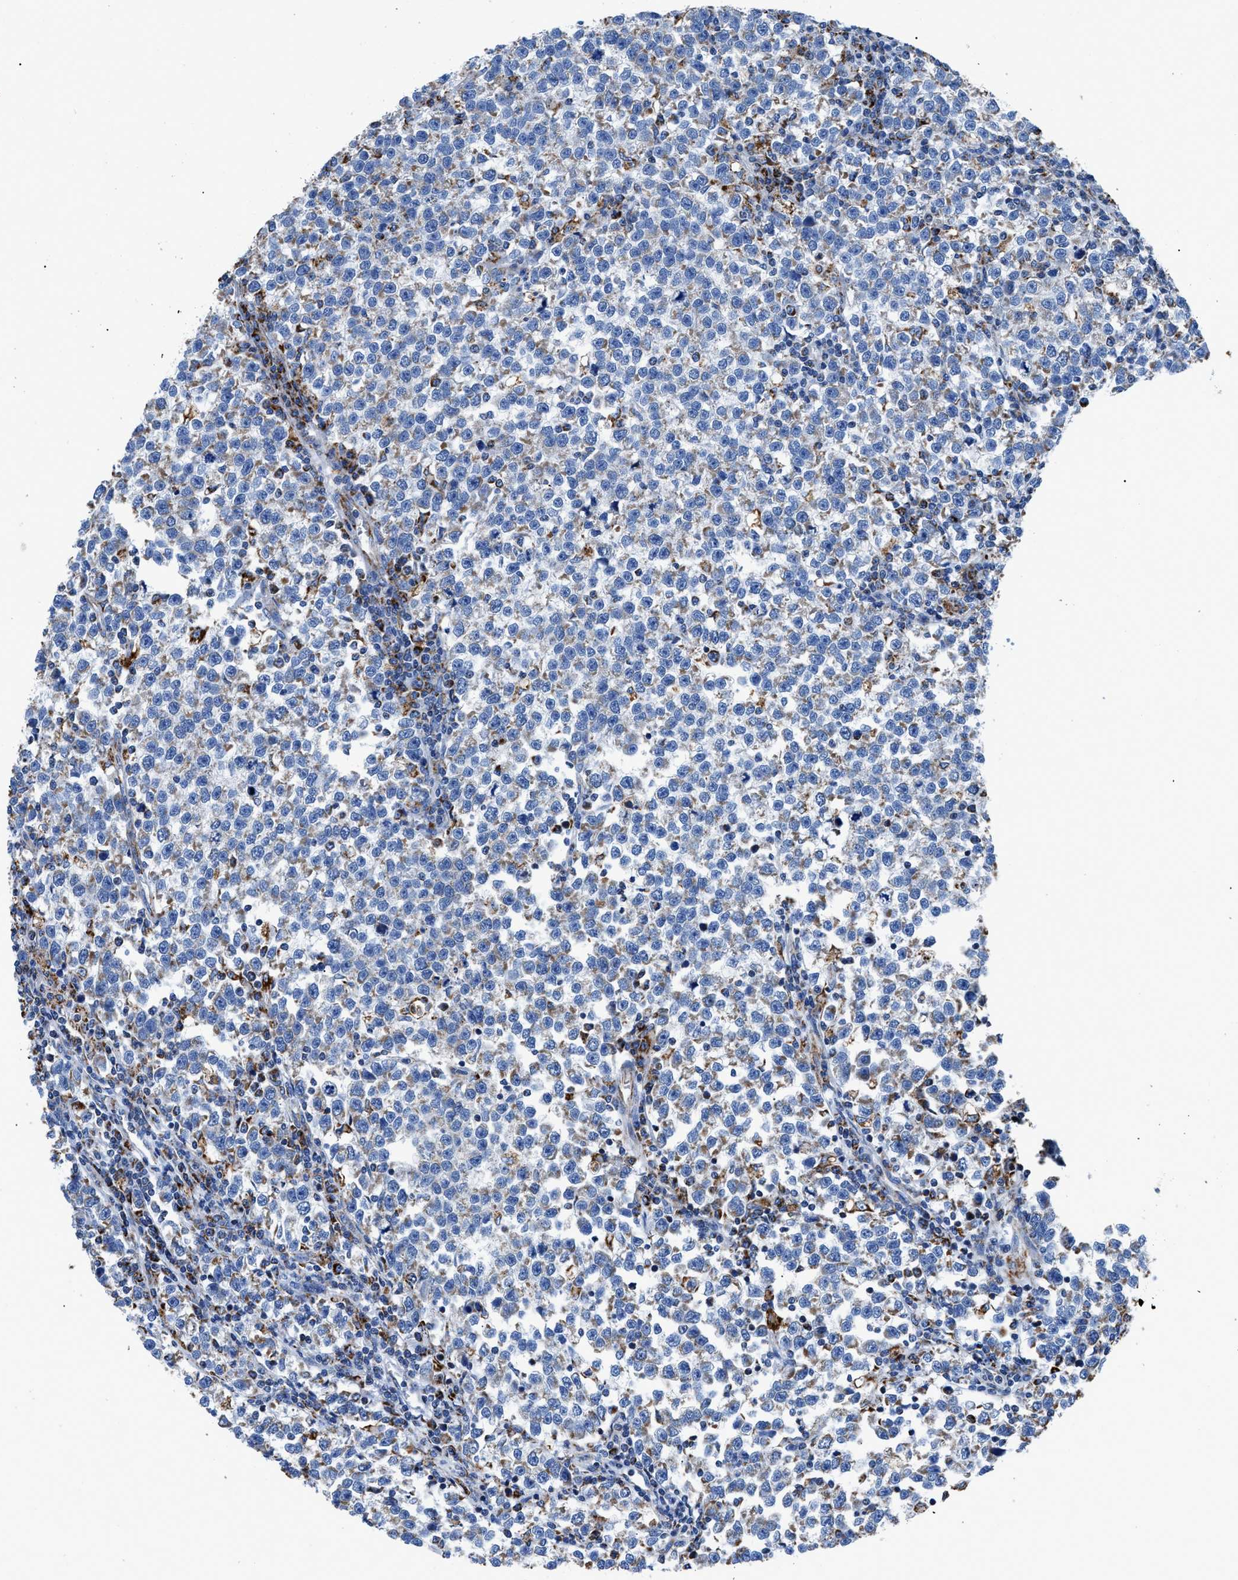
{"staining": {"intensity": "weak", "quantity": "25%-75%", "location": "cytoplasmic/membranous"}, "tissue": "testis cancer", "cell_type": "Tumor cells", "image_type": "cancer", "snomed": [{"axis": "morphology", "description": "Normal tissue, NOS"}, {"axis": "morphology", "description": "Seminoma, NOS"}, {"axis": "topography", "description": "Testis"}], "caption": "There is low levels of weak cytoplasmic/membranous expression in tumor cells of seminoma (testis), as demonstrated by immunohistochemical staining (brown color).", "gene": "ZDHHC3", "patient": {"sex": "male", "age": 43}}